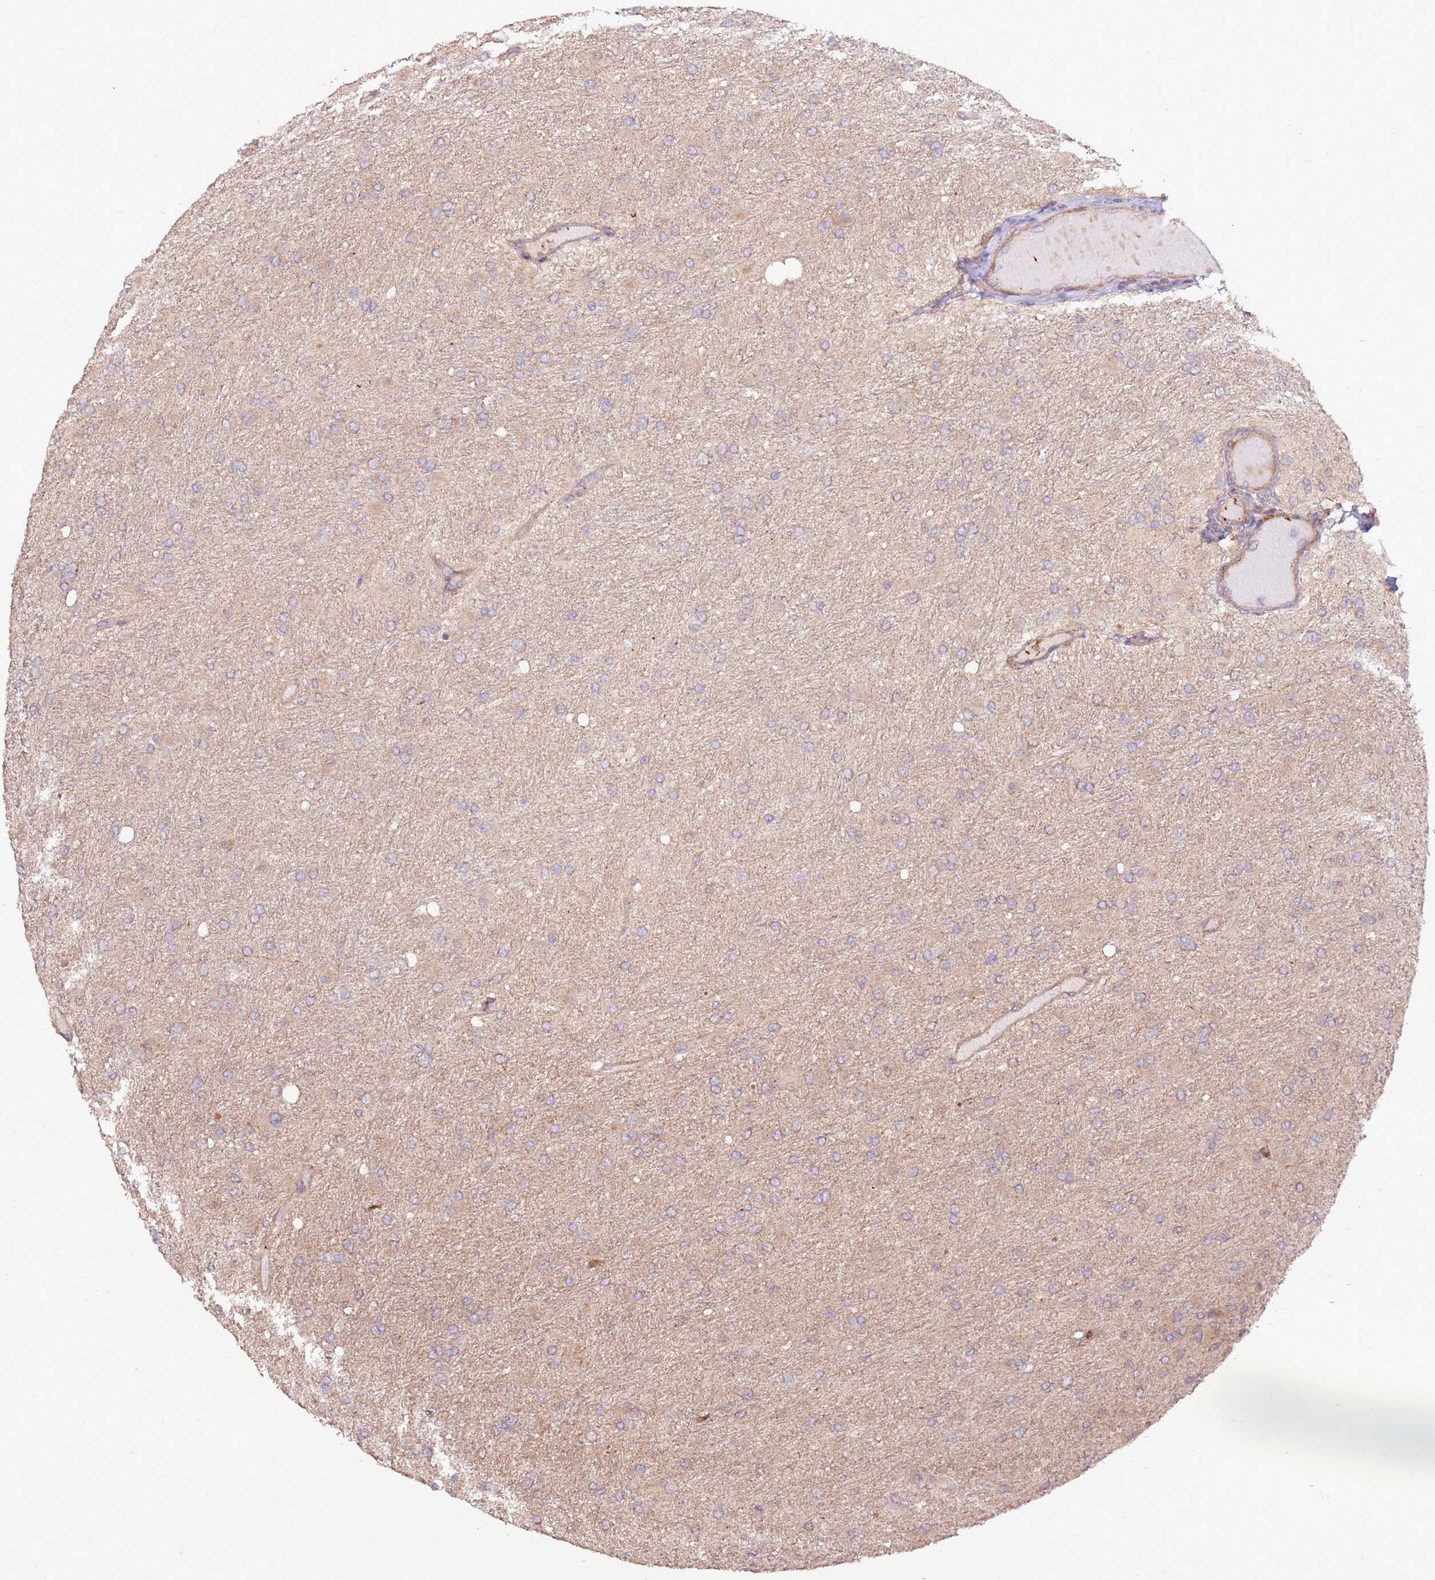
{"staining": {"intensity": "negative", "quantity": "none", "location": "none"}, "tissue": "glioma", "cell_type": "Tumor cells", "image_type": "cancer", "snomed": [{"axis": "morphology", "description": "Glioma, malignant, High grade"}, {"axis": "topography", "description": "Cerebral cortex"}], "caption": "A histopathology image of human malignant glioma (high-grade) is negative for staining in tumor cells.", "gene": "CCDC112", "patient": {"sex": "female", "age": 36}}